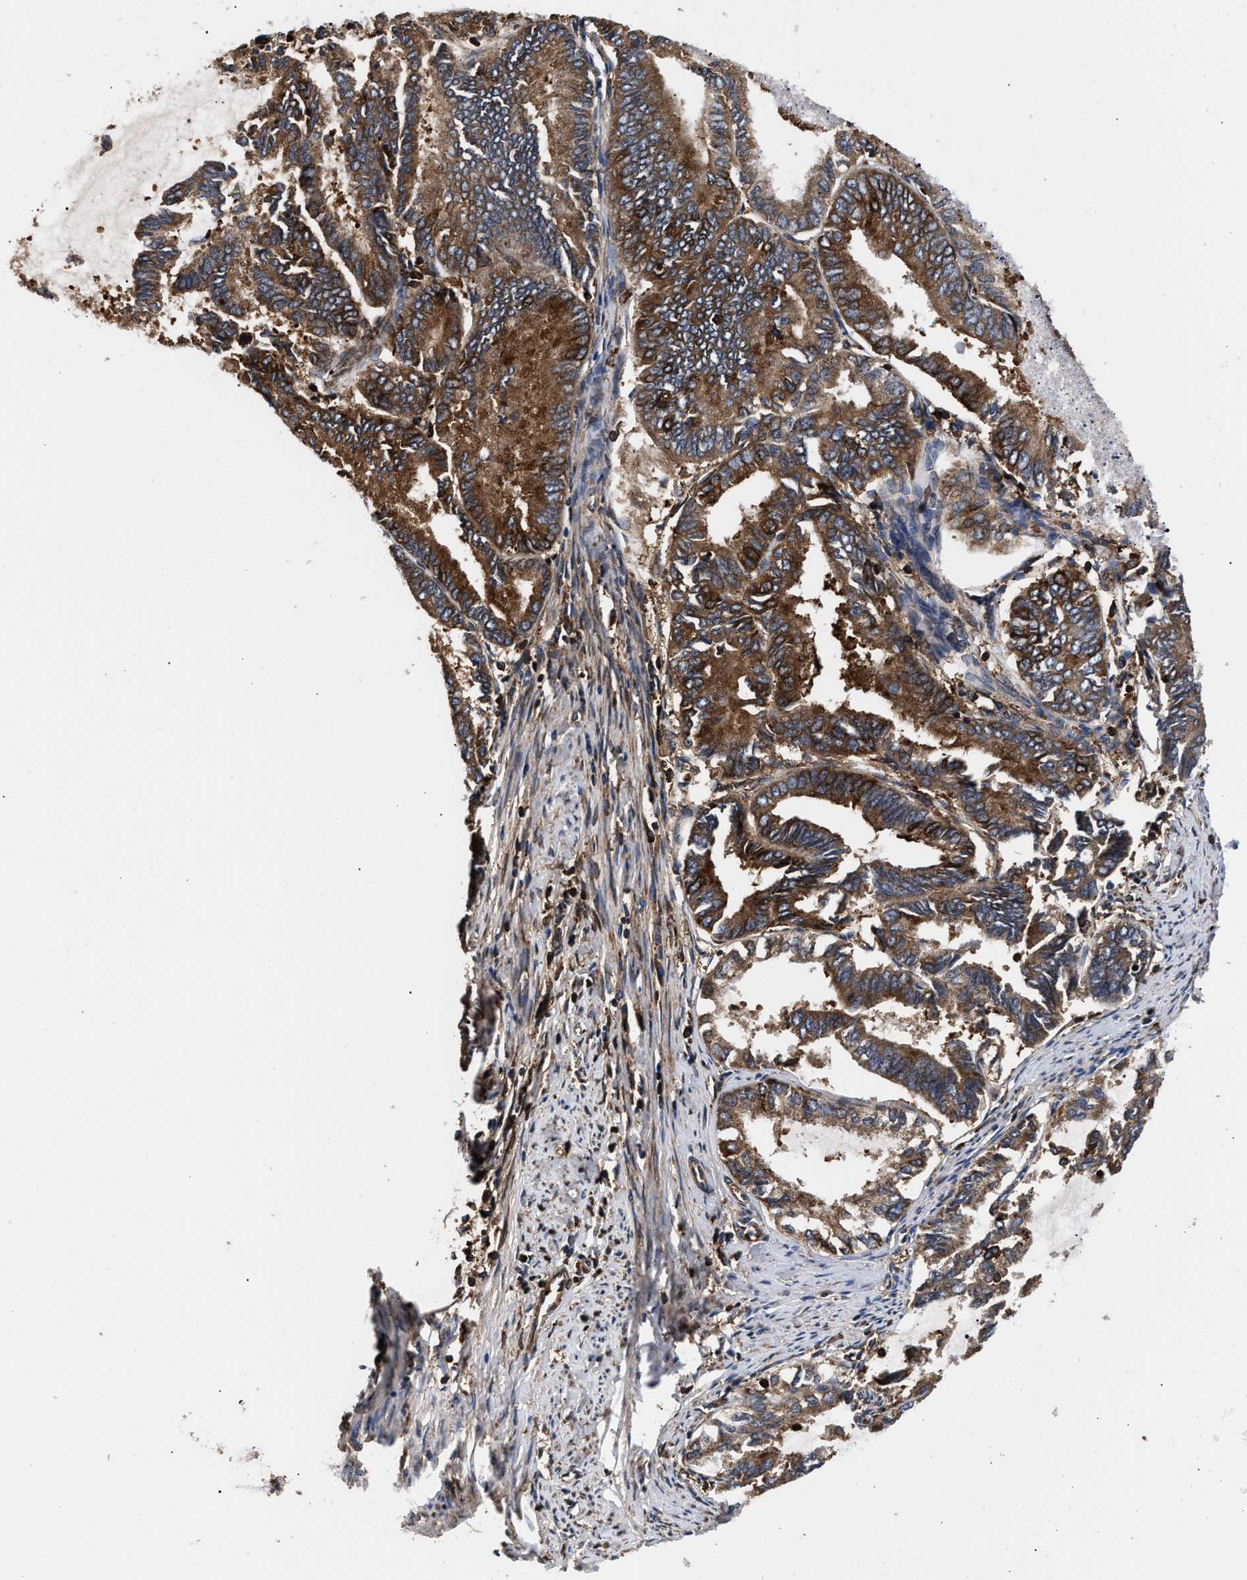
{"staining": {"intensity": "moderate", "quantity": ">75%", "location": "cytoplasmic/membranous"}, "tissue": "endometrial cancer", "cell_type": "Tumor cells", "image_type": "cancer", "snomed": [{"axis": "morphology", "description": "Adenocarcinoma, NOS"}, {"axis": "topography", "description": "Endometrium"}], "caption": "Moderate cytoplasmic/membranous protein staining is appreciated in about >75% of tumor cells in endometrial cancer.", "gene": "KYAT1", "patient": {"sex": "female", "age": 86}}